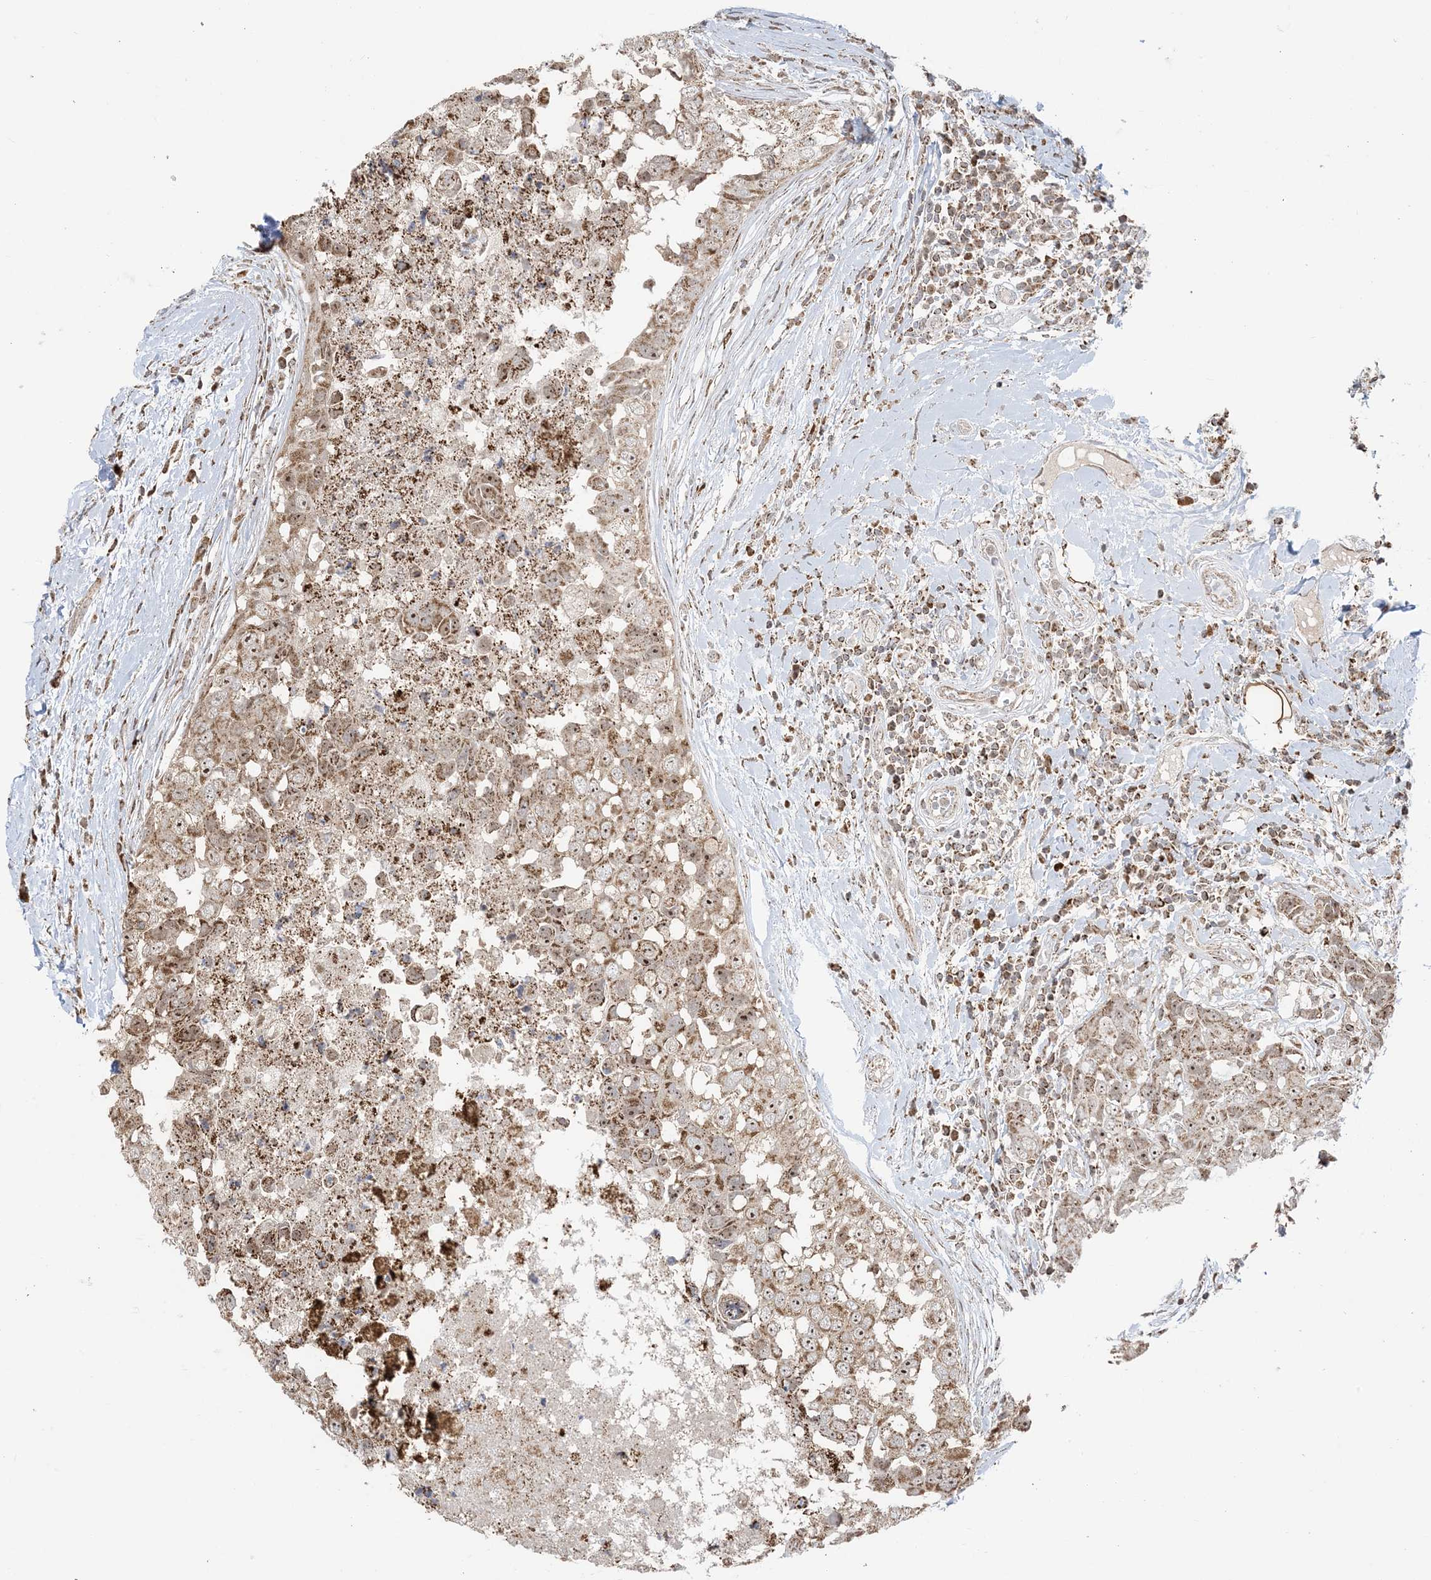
{"staining": {"intensity": "moderate", "quantity": ">75%", "location": "cytoplasmic/membranous,nuclear"}, "tissue": "breast cancer", "cell_type": "Tumor cells", "image_type": "cancer", "snomed": [{"axis": "morphology", "description": "Duct carcinoma"}, {"axis": "topography", "description": "Breast"}], "caption": "High-magnification brightfield microscopy of breast intraductal carcinoma stained with DAB (3,3'-diaminobenzidine) (brown) and counterstained with hematoxylin (blue). tumor cells exhibit moderate cytoplasmic/membranous and nuclear expression is identified in approximately>75% of cells. The staining was performed using DAB (3,3'-diaminobenzidine) to visualize the protein expression in brown, while the nuclei were stained in blue with hematoxylin (Magnification: 20x).", "gene": "MAPKBP1", "patient": {"sex": "female", "age": 27}}